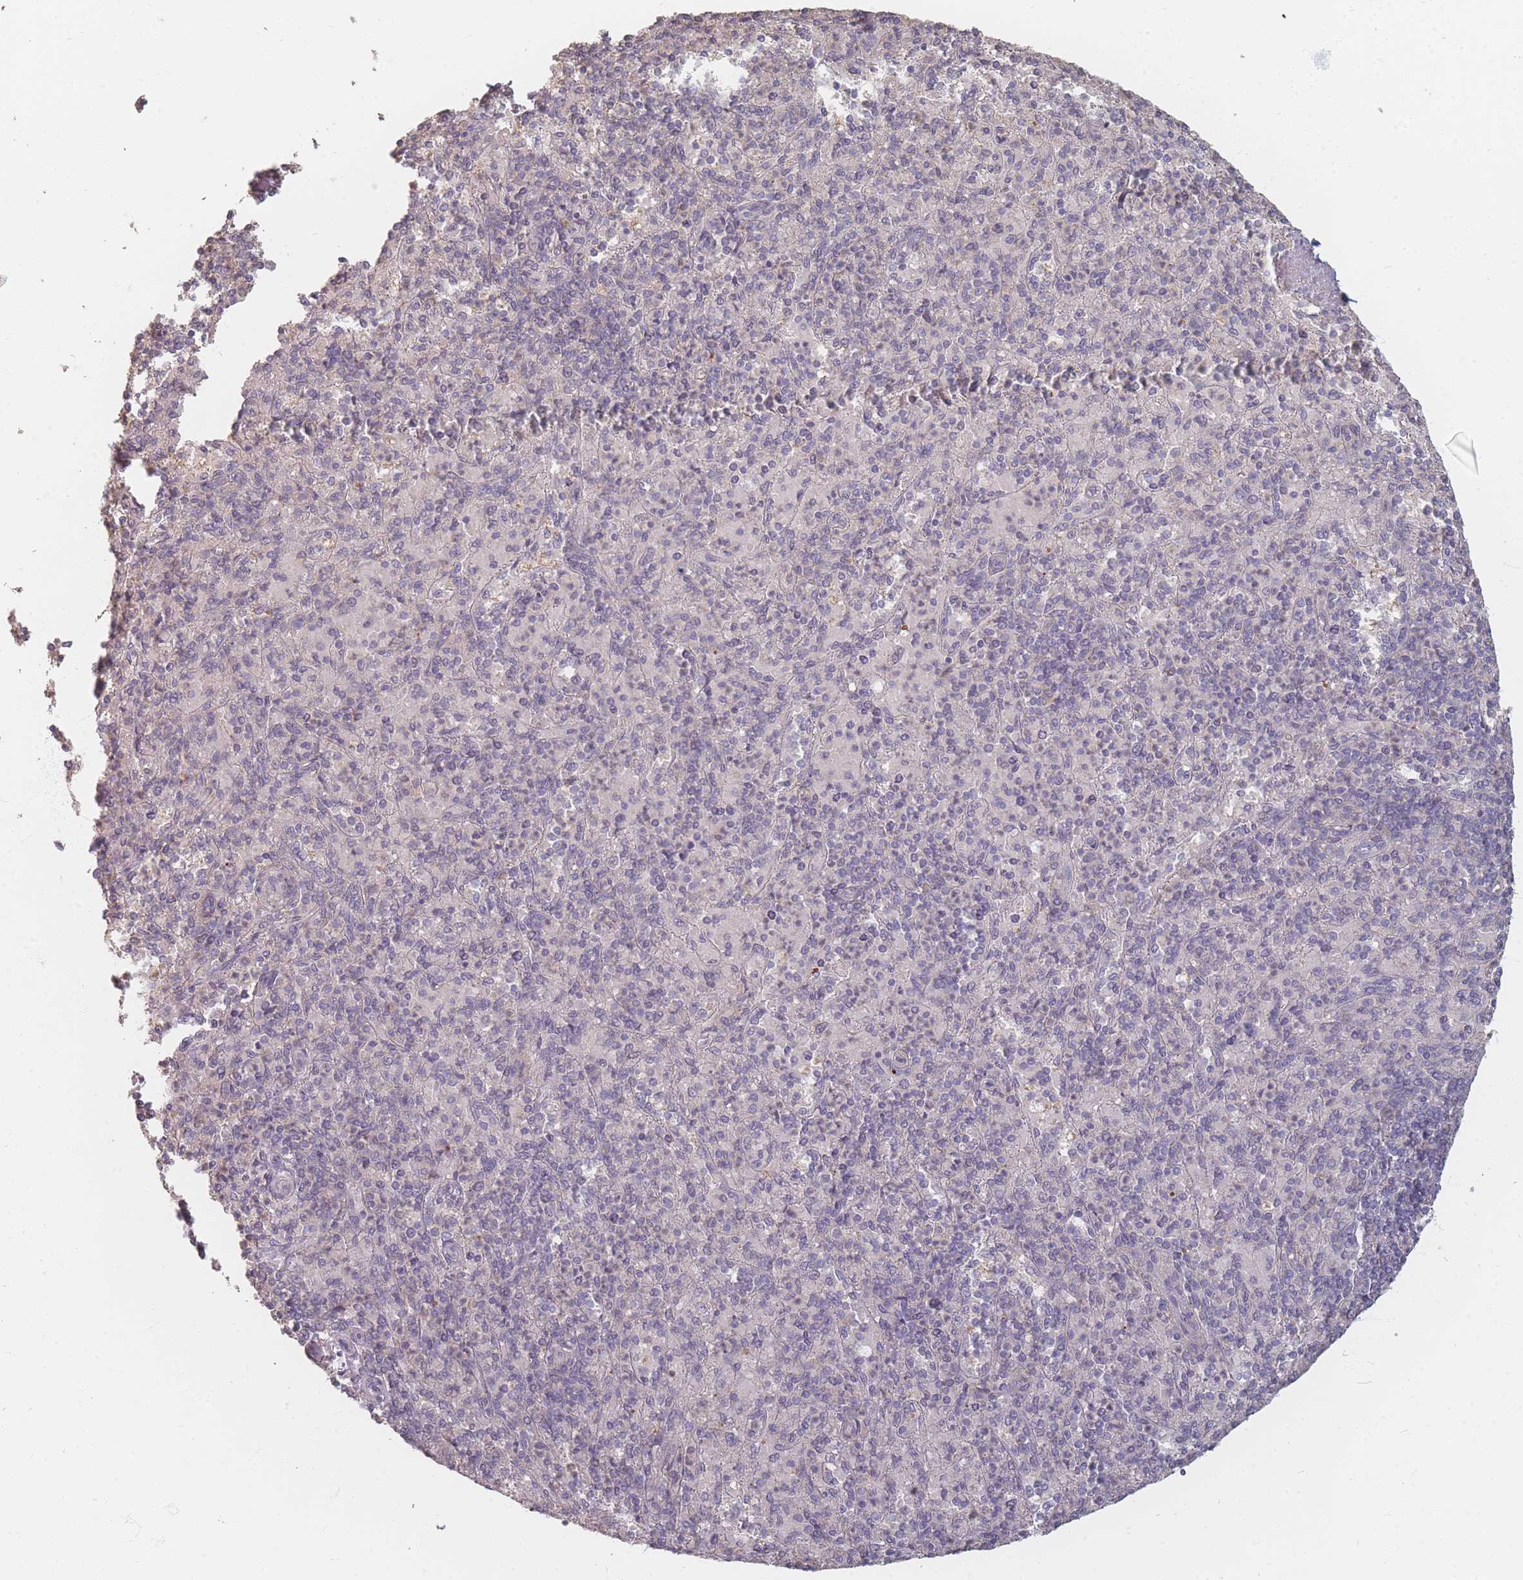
{"staining": {"intensity": "negative", "quantity": "none", "location": "none"}, "tissue": "spleen", "cell_type": "Cells in red pulp", "image_type": "normal", "snomed": [{"axis": "morphology", "description": "Normal tissue, NOS"}, {"axis": "topography", "description": "Spleen"}], "caption": "Immunohistochemistry micrograph of benign human spleen stained for a protein (brown), which displays no staining in cells in red pulp.", "gene": "RFTN1", "patient": {"sex": "male", "age": 82}}